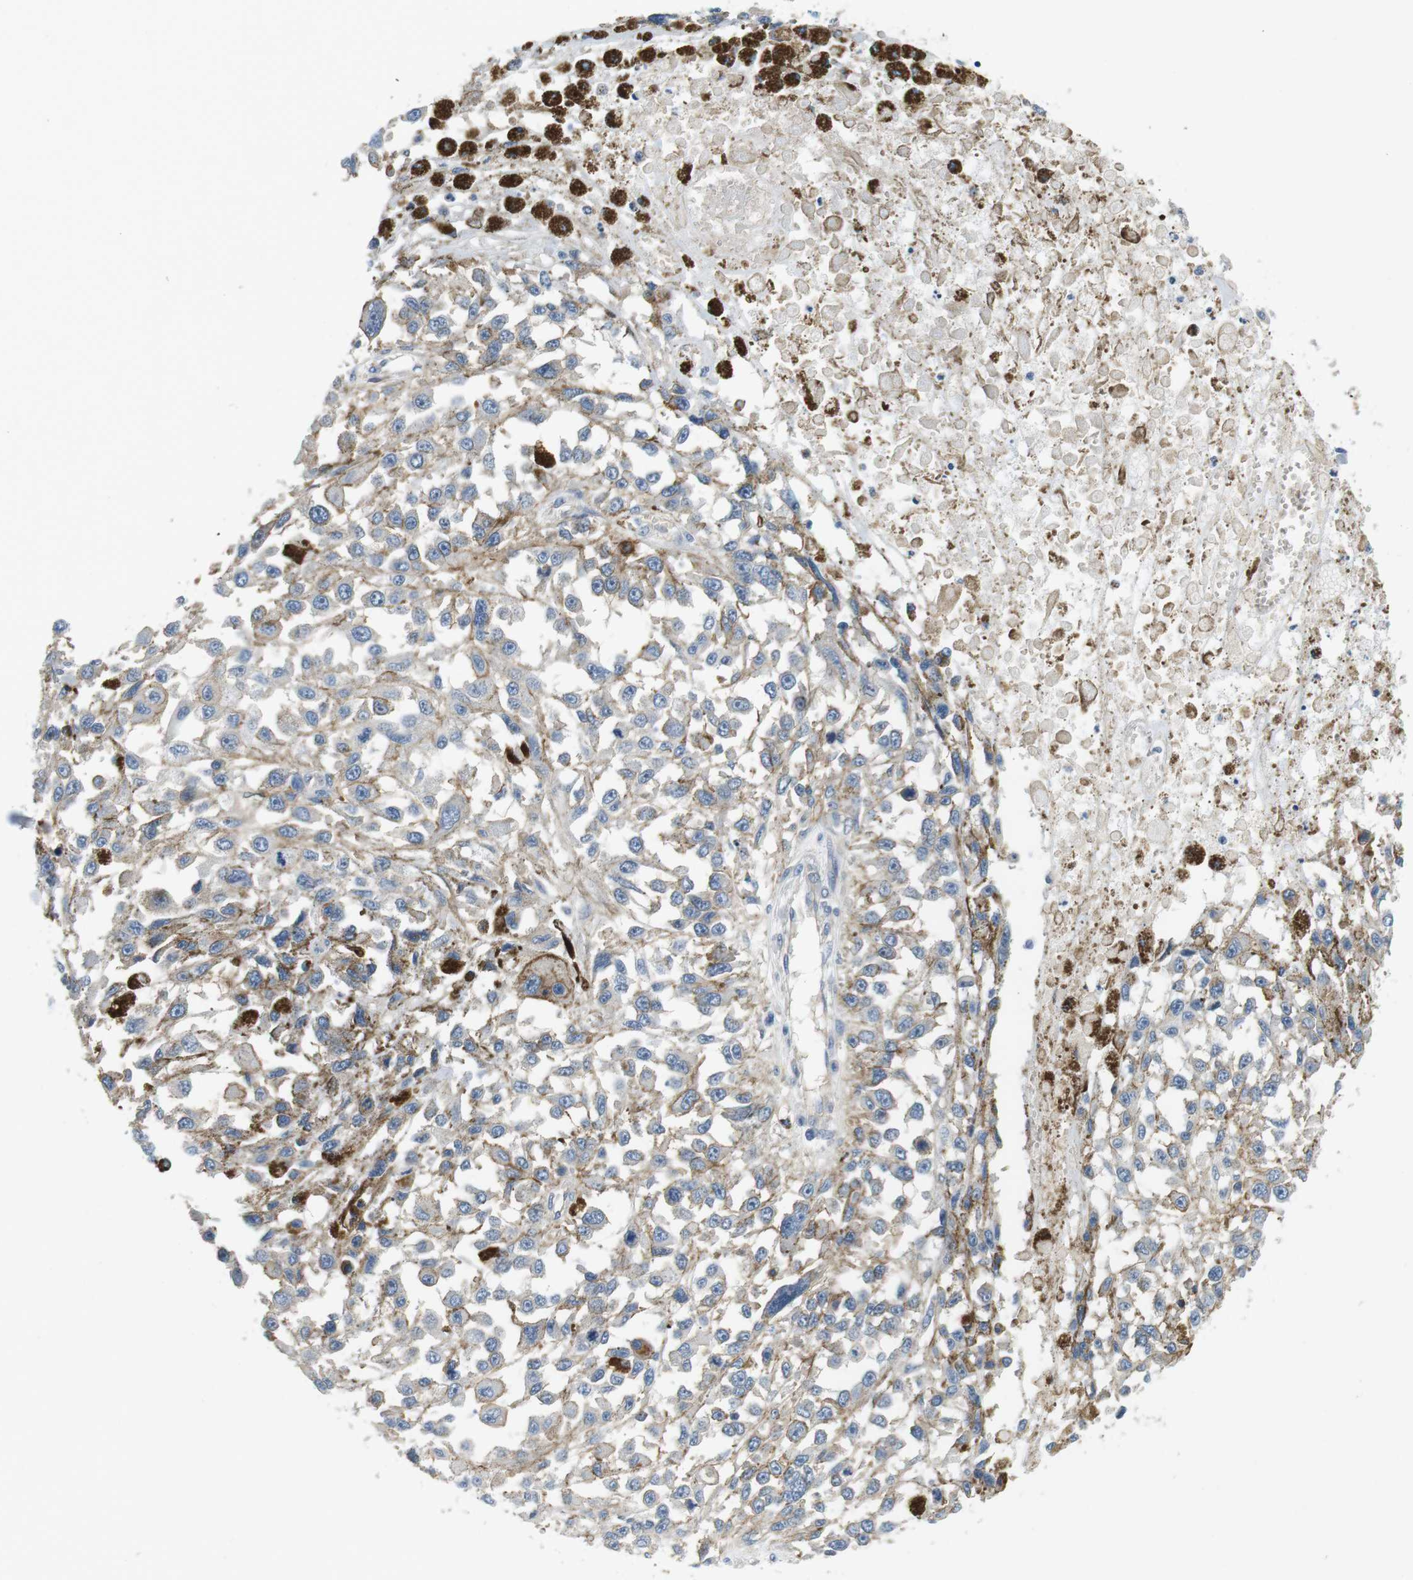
{"staining": {"intensity": "weak", "quantity": "<25%", "location": "cytoplasmic/membranous"}, "tissue": "melanoma", "cell_type": "Tumor cells", "image_type": "cancer", "snomed": [{"axis": "morphology", "description": "Malignant melanoma, Metastatic site"}, {"axis": "topography", "description": "Lymph node"}], "caption": "The immunohistochemistry (IHC) histopathology image has no significant positivity in tumor cells of melanoma tissue.", "gene": "SLC30A1", "patient": {"sex": "male", "age": 59}}